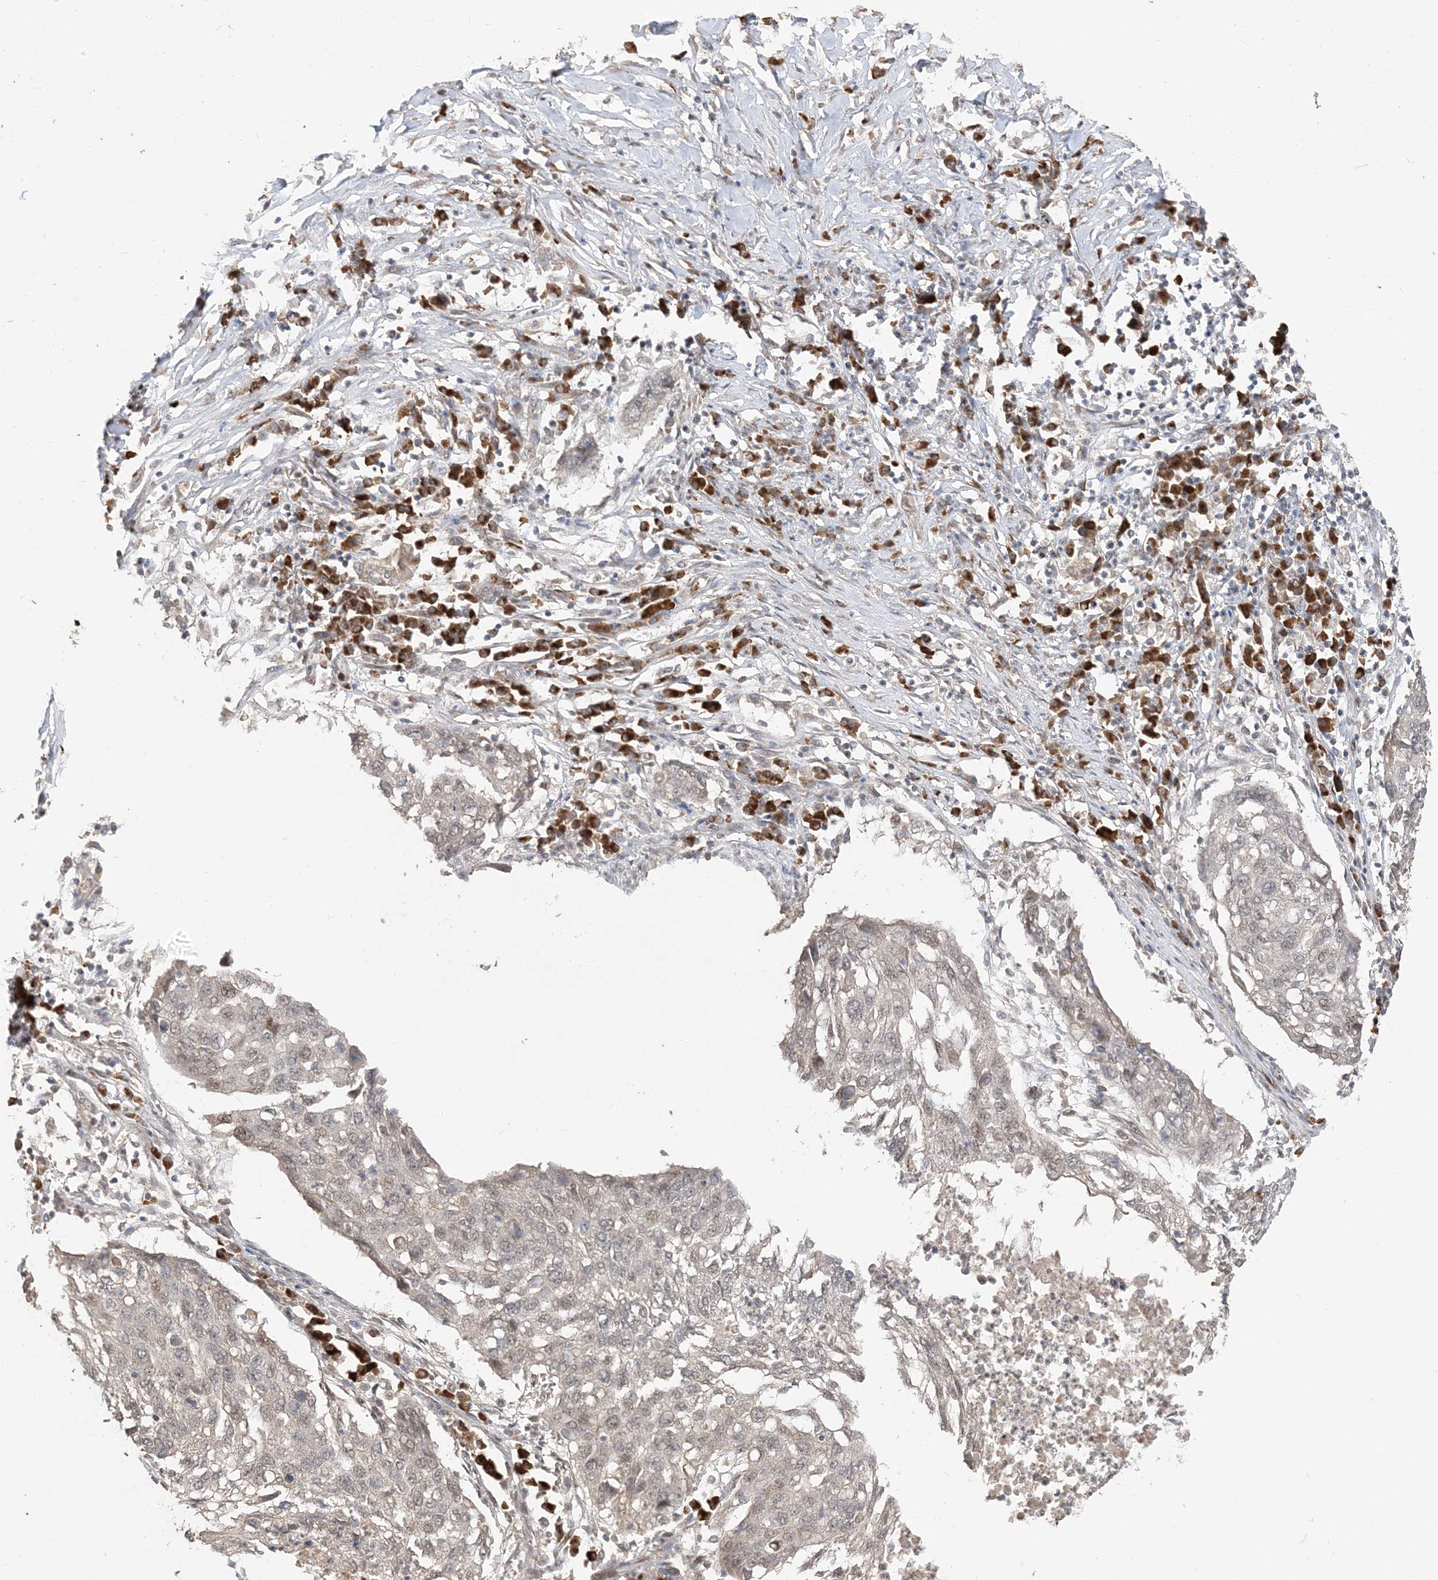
{"staining": {"intensity": "negative", "quantity": "none", "location": "none"}, "tissue": "lung cancer", "cell_type": "Tumor cells", "image_type": "cancer", "snomed": [{"axis": "morphology", "description": "Squamous cell carcinoma, NOS"}, {"axis": "topography", "description": "Lung"}], "caption": "Immunohistochemistry micrograph of neoplastic tissue: human lung squamous cell carcinoma stained with DAB demonstrates no significant protein staining in tumor cells.", "gene": "RER1", "patient": {"sex": "female", "age": 63}}